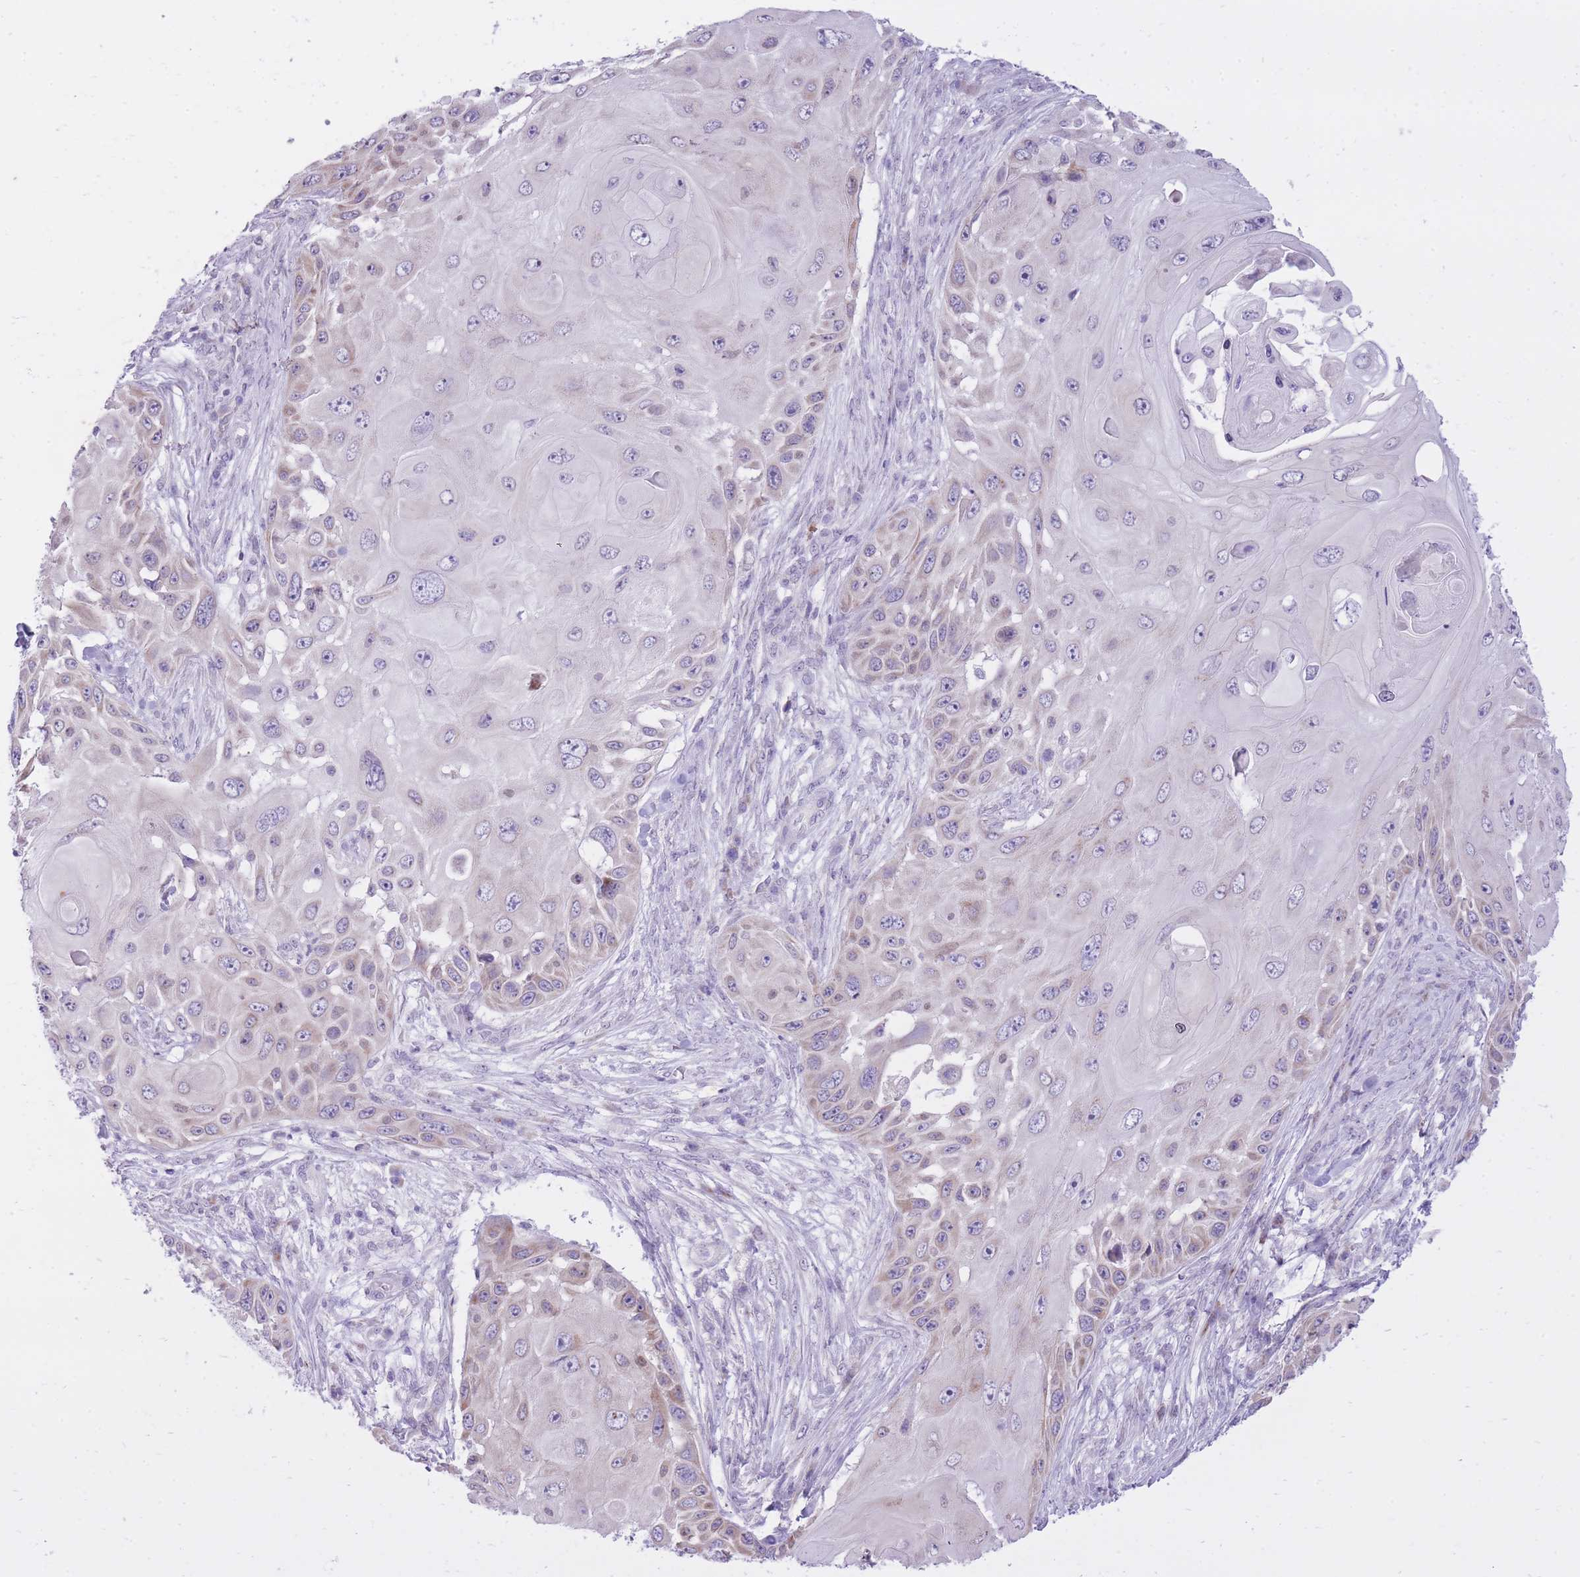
{"staining": {"intensity": "weak", "quantity": "25%-75%", "location": "cytoplasmic/membranous"}, "tissue": "skin cancer", "cell_type": "Tumor cells", "image_type": "cancer", "snomed": [{"axis": "morphology", "description": "Squamous cell carcinoma, NOS"}, {"axis": "topography", "description": "Skin"}], "caption": "Immunohistochemical staining of human skin cancer (squamous cell carcinoma) displays low levels of weak cytoplasmic/membranous staining in about 25%-75% of tumor cells.", "gene": "DENND2D", "patient": {"sex": "female", "age": 44}}